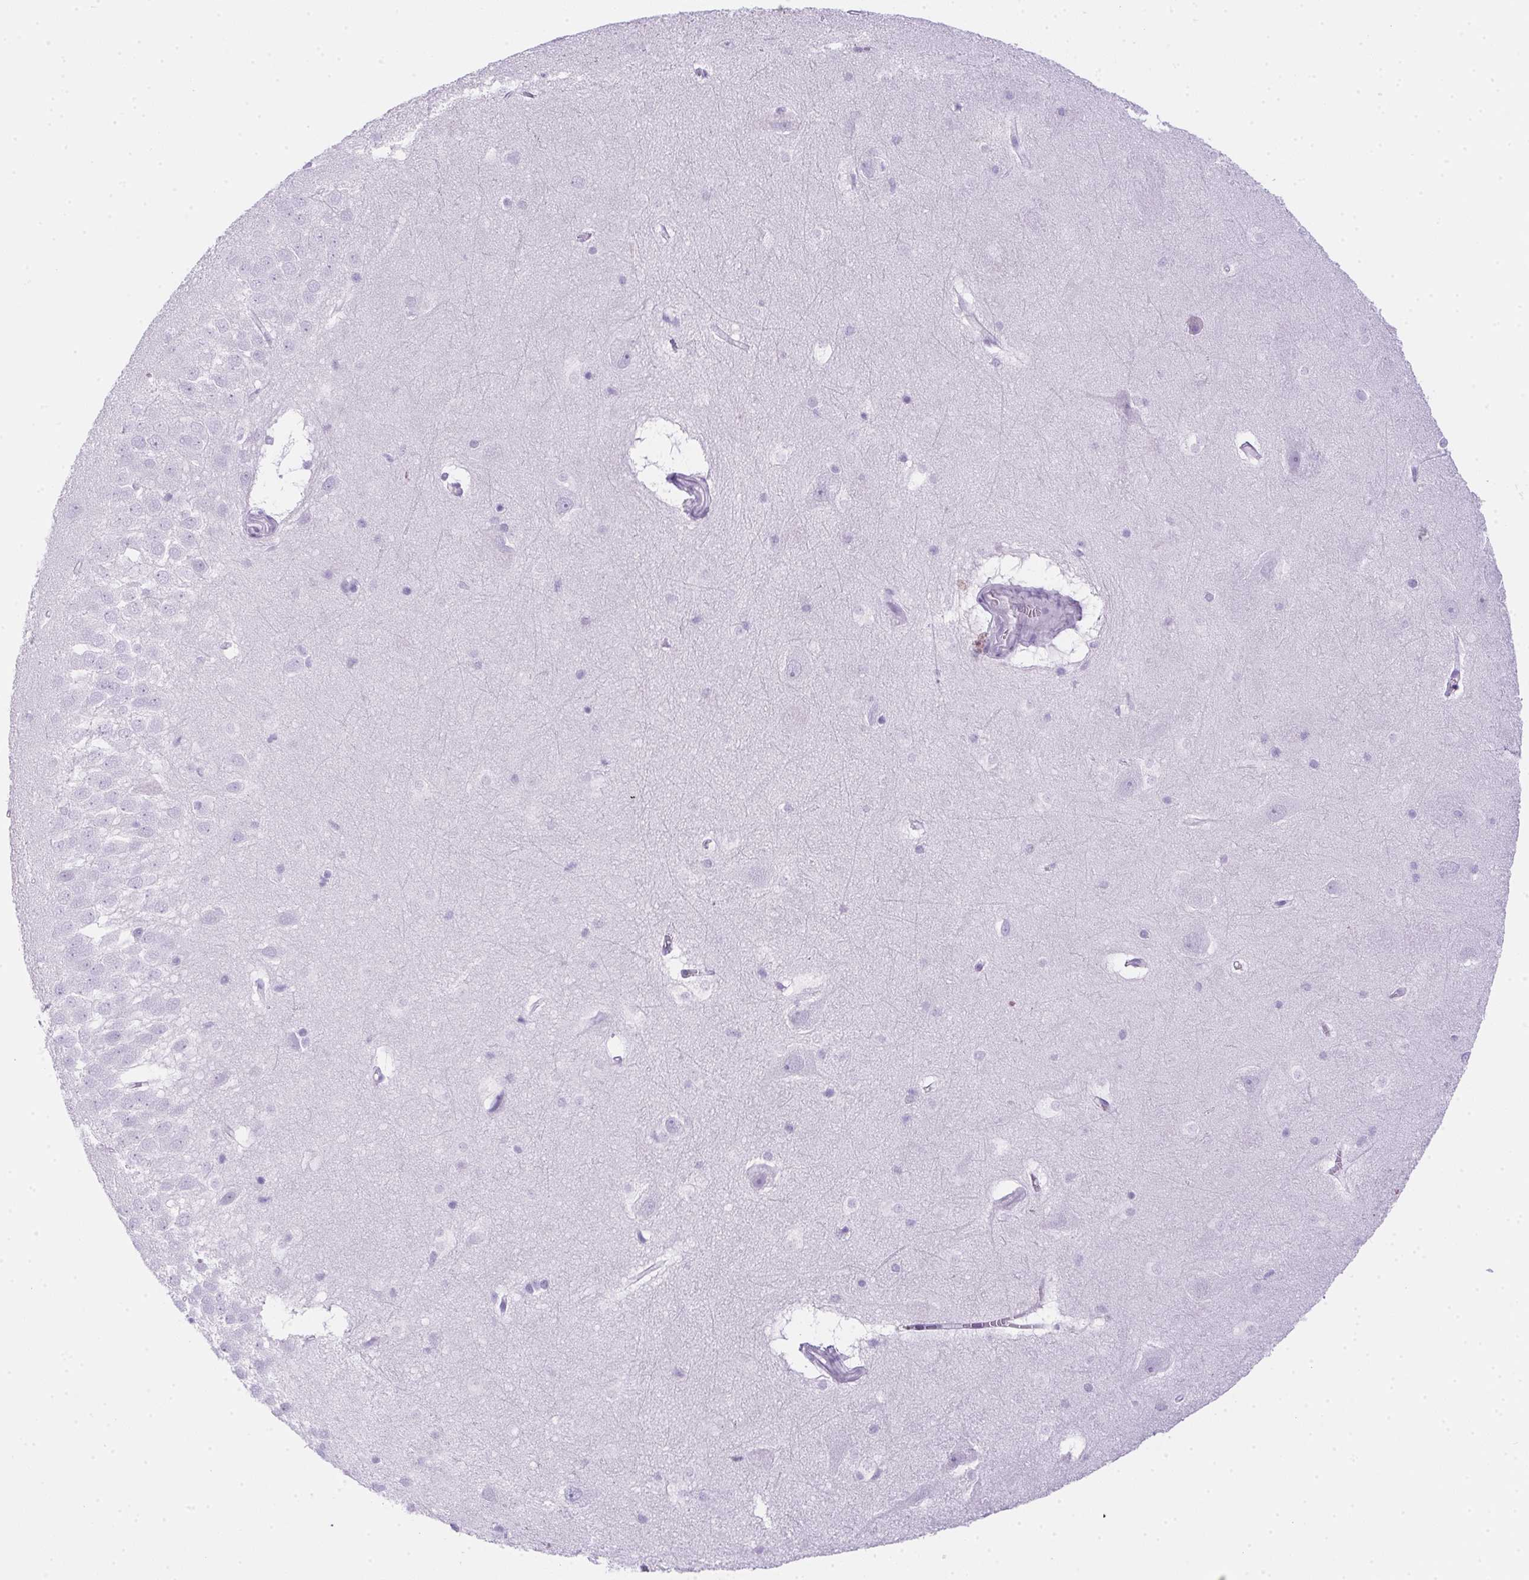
{"staining": {"intensity": "negative", "quantity": "none", "location": "none"}, "tissue": "hippocampus", "cell_type": "Glial cells", "image_type": "normal", "snomed": [{"axis": "morphology", "description": "Normal tissue, NOS"}, {"axis": "topography", "description": "Hippocampus"}], "caption": "Glial cells show no significant staining in benign hippocampus.", "gene": "SPACA5B", "patient": {"sex": "male", "age": 45}}